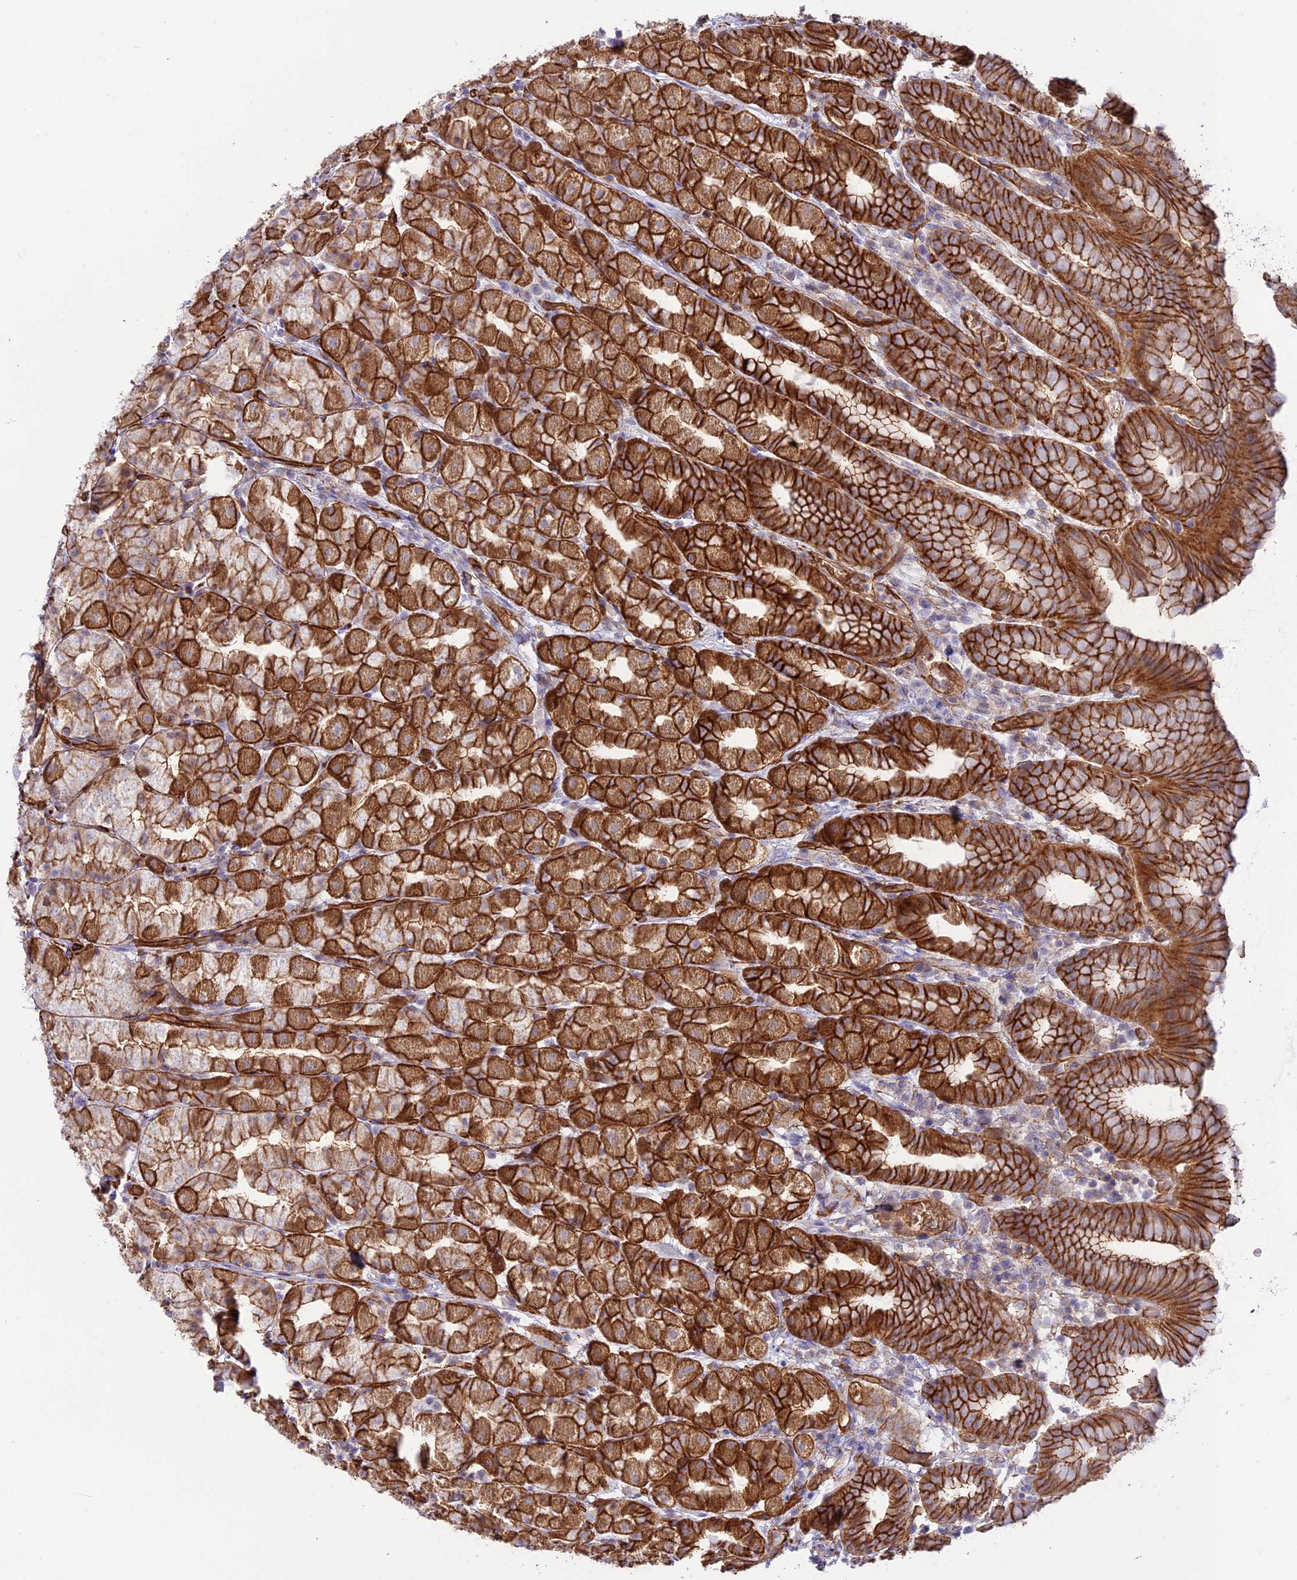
{"staining": {"intensity": "strong", "quantity": ">75%", "location": "cytoplasmic/membranous"}, "tissue": "stomach", "cell_type": "Glandular cells", "image_type": "normal", "snomed": [{"axis": "morphology", "description": "Normal tissue, NOS"}, {"axis": "topography", "description": "Stomach, upper"}], "caption": "Immunohistochemical staining of unremarkable stomach displays strong cytoplasmic/membranous protein staining in about >75% of glandular cells. The staining was performed using DAB, with brown indicating positive protein expression. Nuclei are stained blue with hematoxylin.", "gene": "YPEL5", "patient": {"sex": "male", "age": 68}}